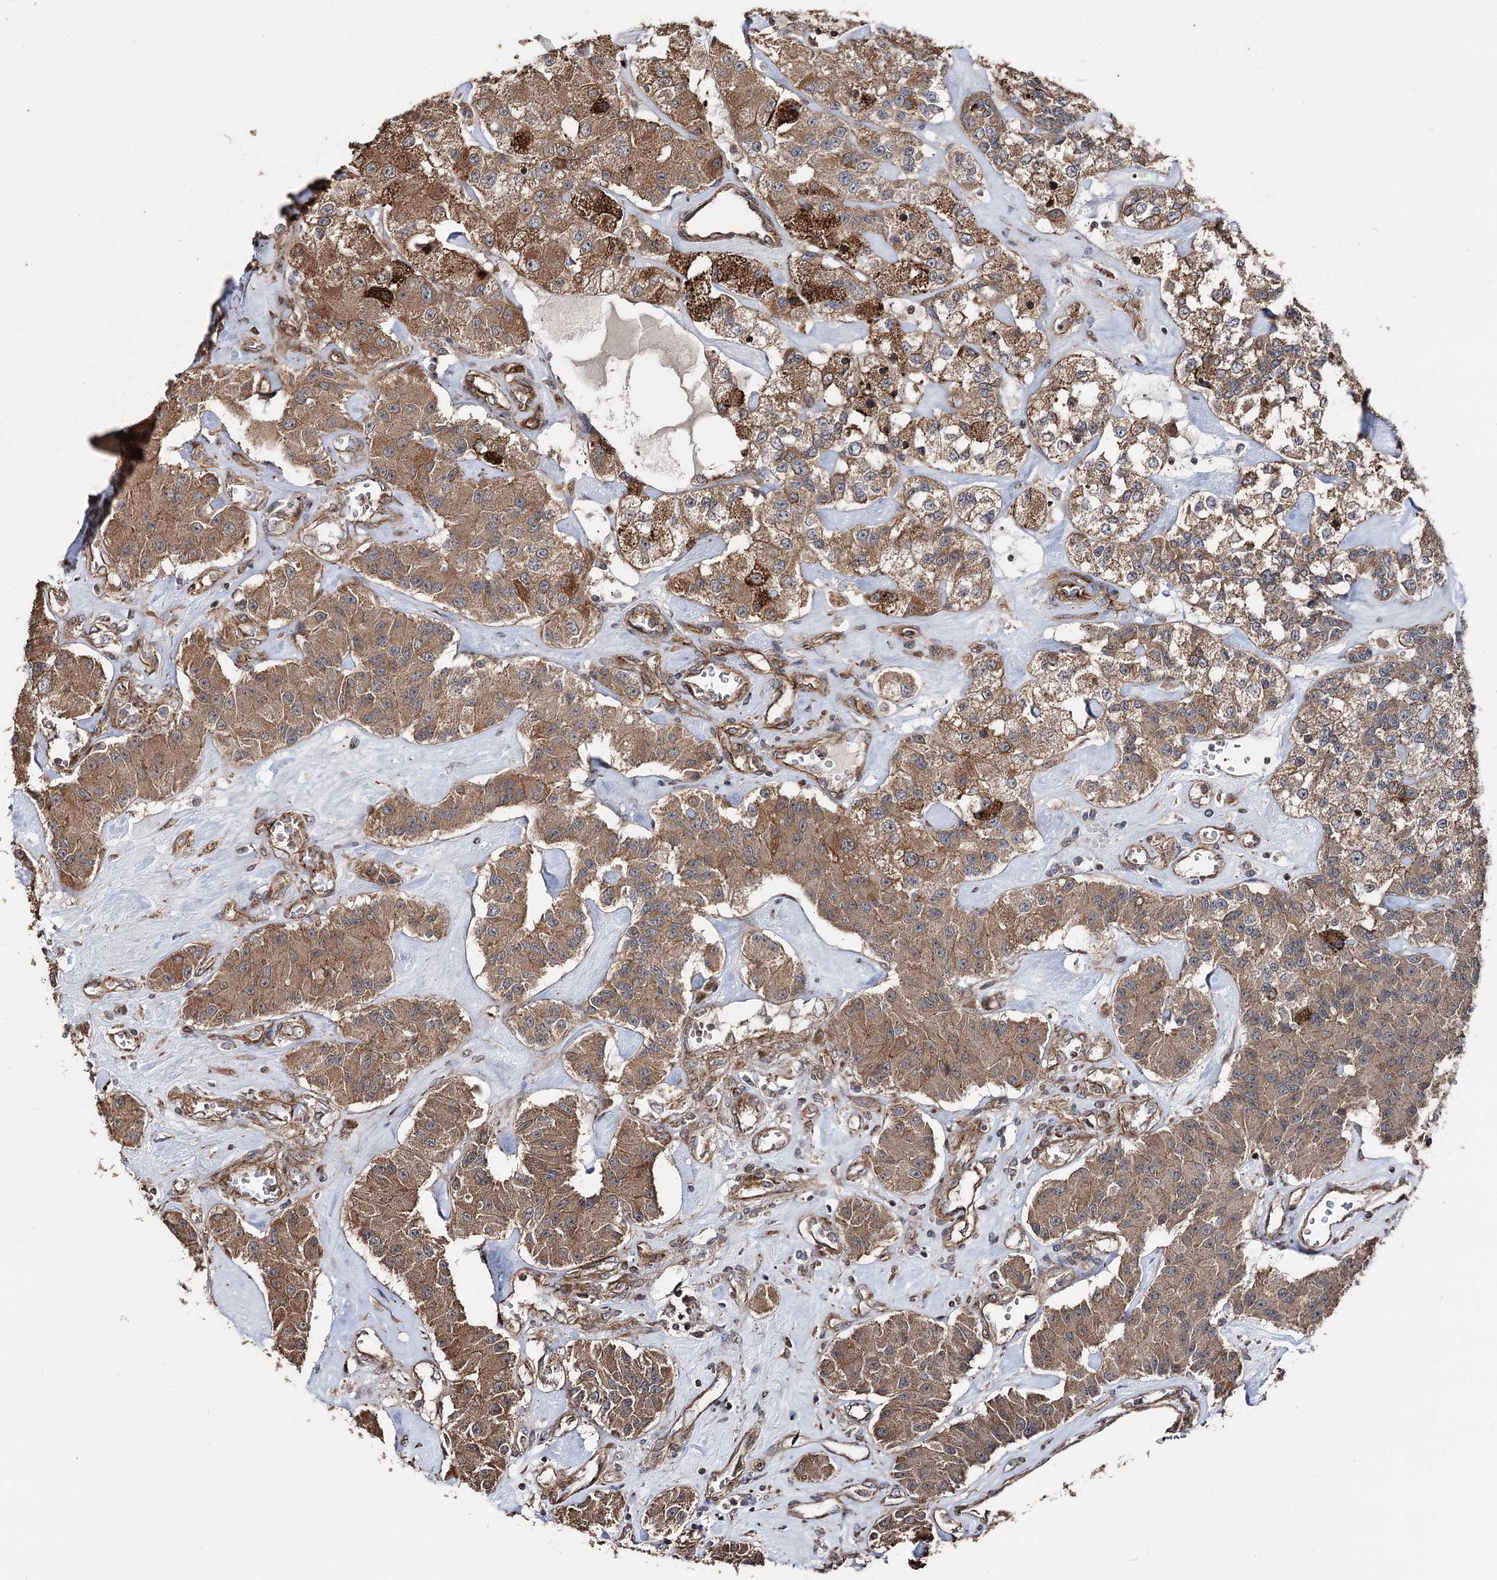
{"staining": {"intensity": "moderate", "quantity": ">75%", "location": "cytoplasmic/membranous"}, "tissue": "carcinoid", "cell_type": "Tumor cells", "image_type": "cancer", "snomed": [{"axis": "morphology", "description": "Carcinoid, malignant, NOS"}, {"axis": "topography", "description": "Pancreas"}], "caption": "A photomicrograph of carcinoid stained for a protein shows moderate cytoplasmic/membranous brown staining in tumor cells.", "gene": "ITFG2", "patient": {"sex": "male", "age": 41}}